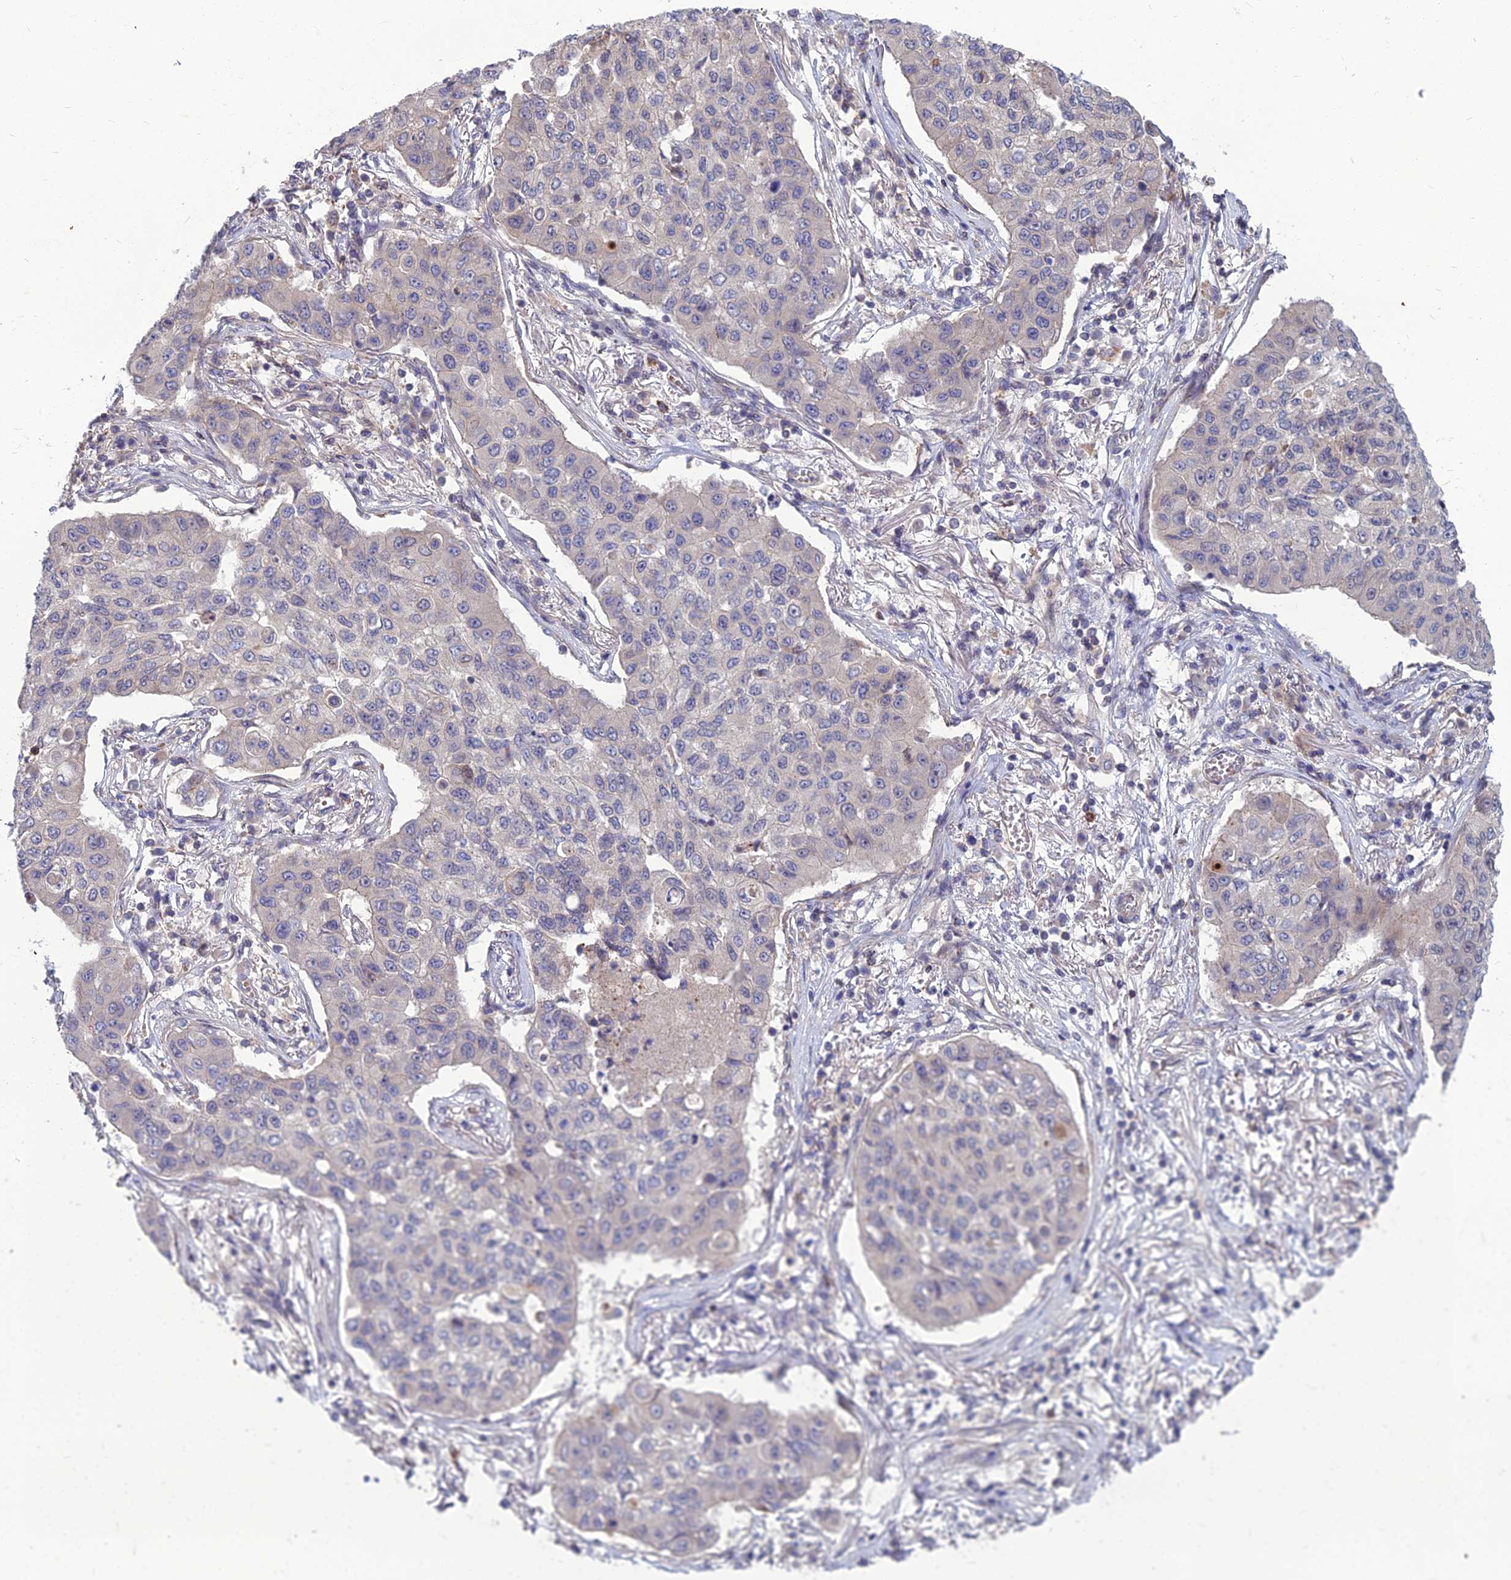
{"staining": {"intensity": "negative", "quantity": "none", "location": "none"}, "tissue": "lung cancer", "cell_type": "Tumor cells", "image_type": "cancer", "snomed": [{"axis": "morphology", "description": "Squamous cell carcinoma, NOS"}, {"axis": "topography", "description": "Lung"}], "caption": "High power microscopy micrograph of an IHC photomicrograph of lung cancer, revealing no significant staining in tumor cells.", "gene": "OPA3", "patient": {"sex": "male", "age": 74}}